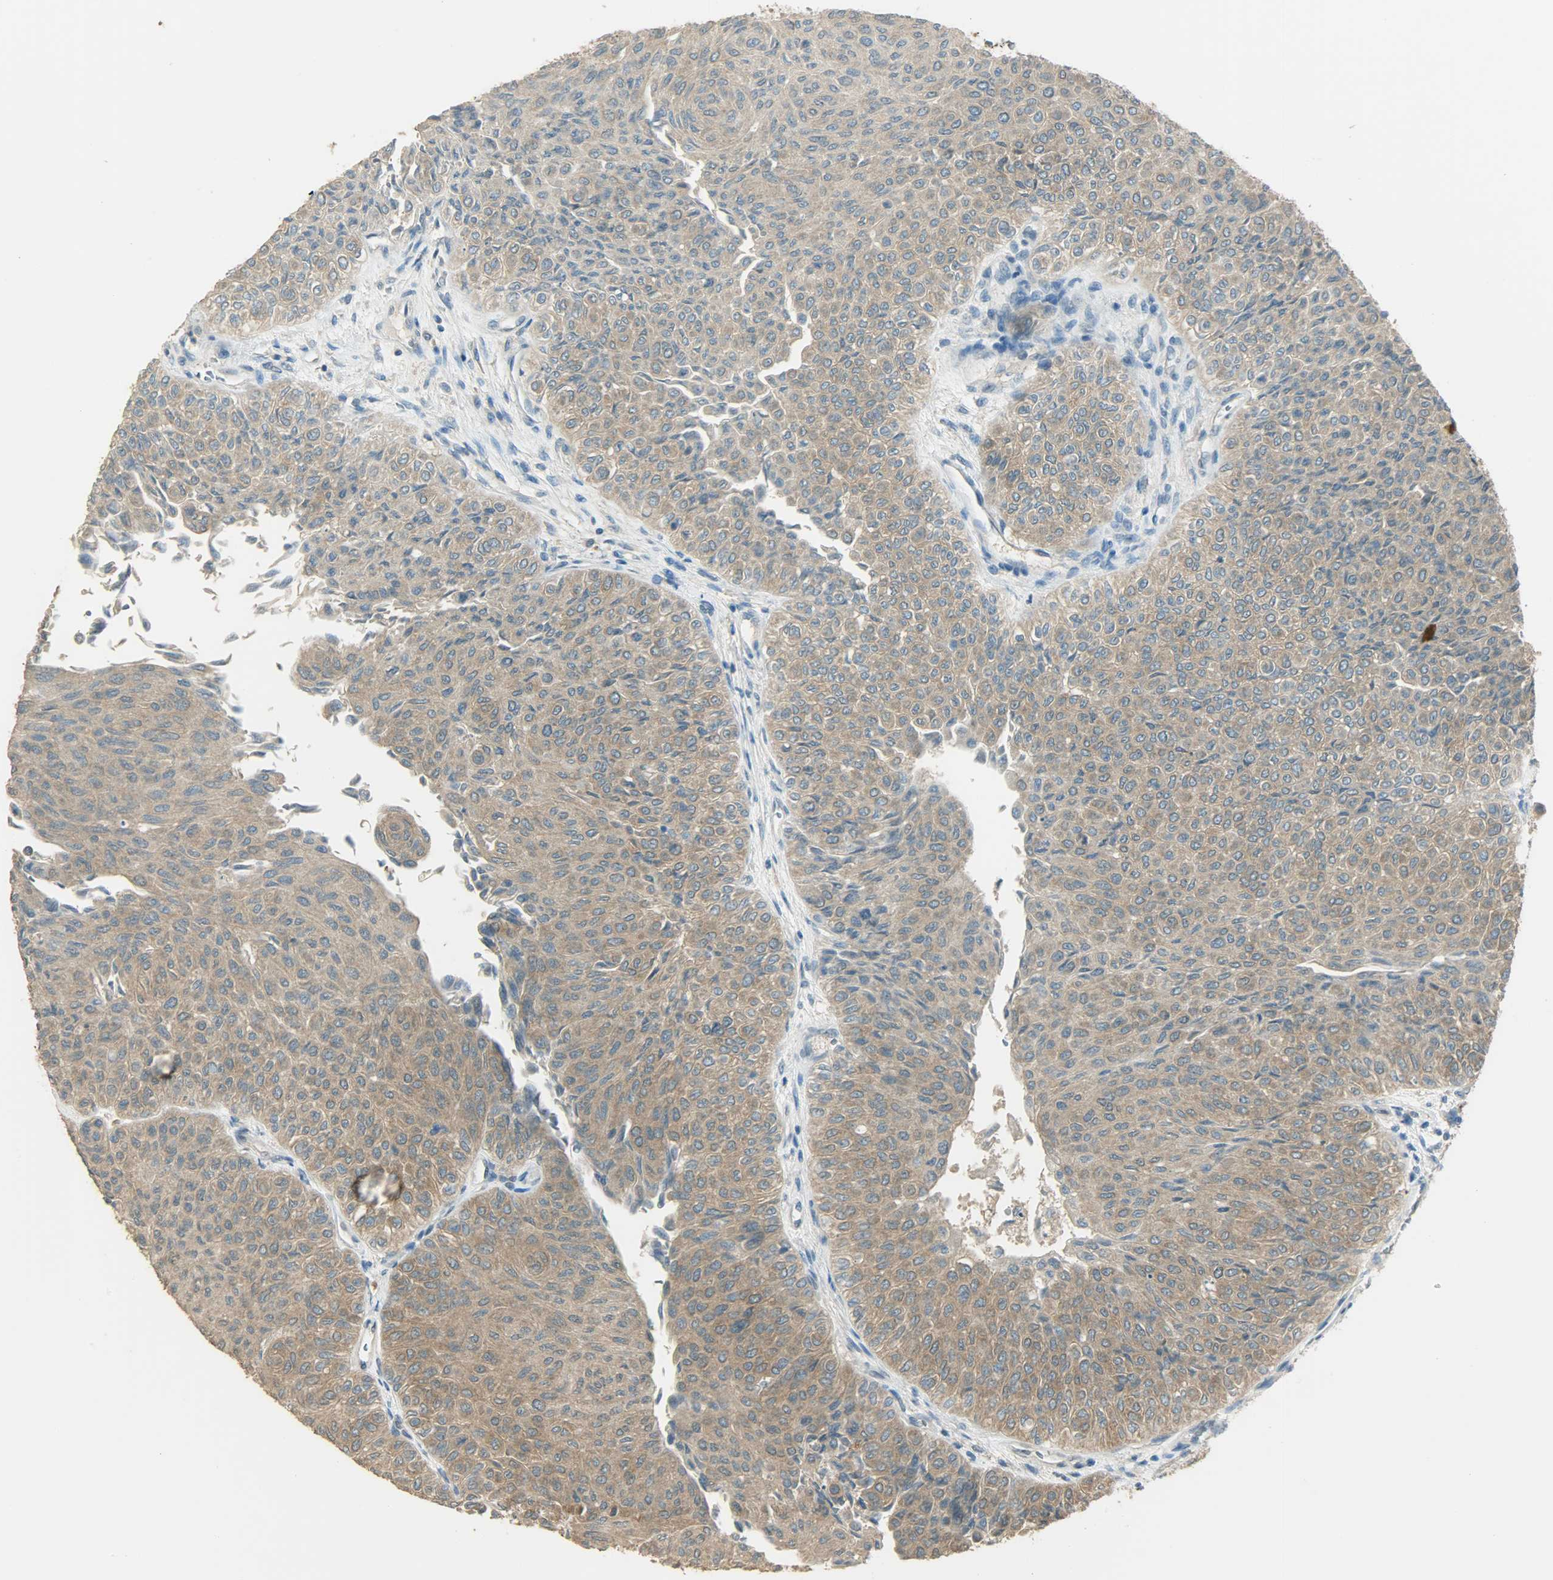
{"staining": {"intensity": "weak", "quantity": ">75%", "location": "cytoplasmic/membranous"}, "tissue": "urothelial cancer", "cell_type": "Tumor cells", "image_type": "cancer", "snomed": [{"axis": "morphology", "description": "Urothelial carcinoma, Low grade"}, {"axis": "topography", "description": "Urinary bladder"}], "caption": "Human low-grade urothelial carcinoma stained with a brown dye reveals weak cytoplasmic/membranous positive positivity in about >75% of tumor cells.", "gene": "PRMT5", "patient": {"sex": "male", "age": 78}}